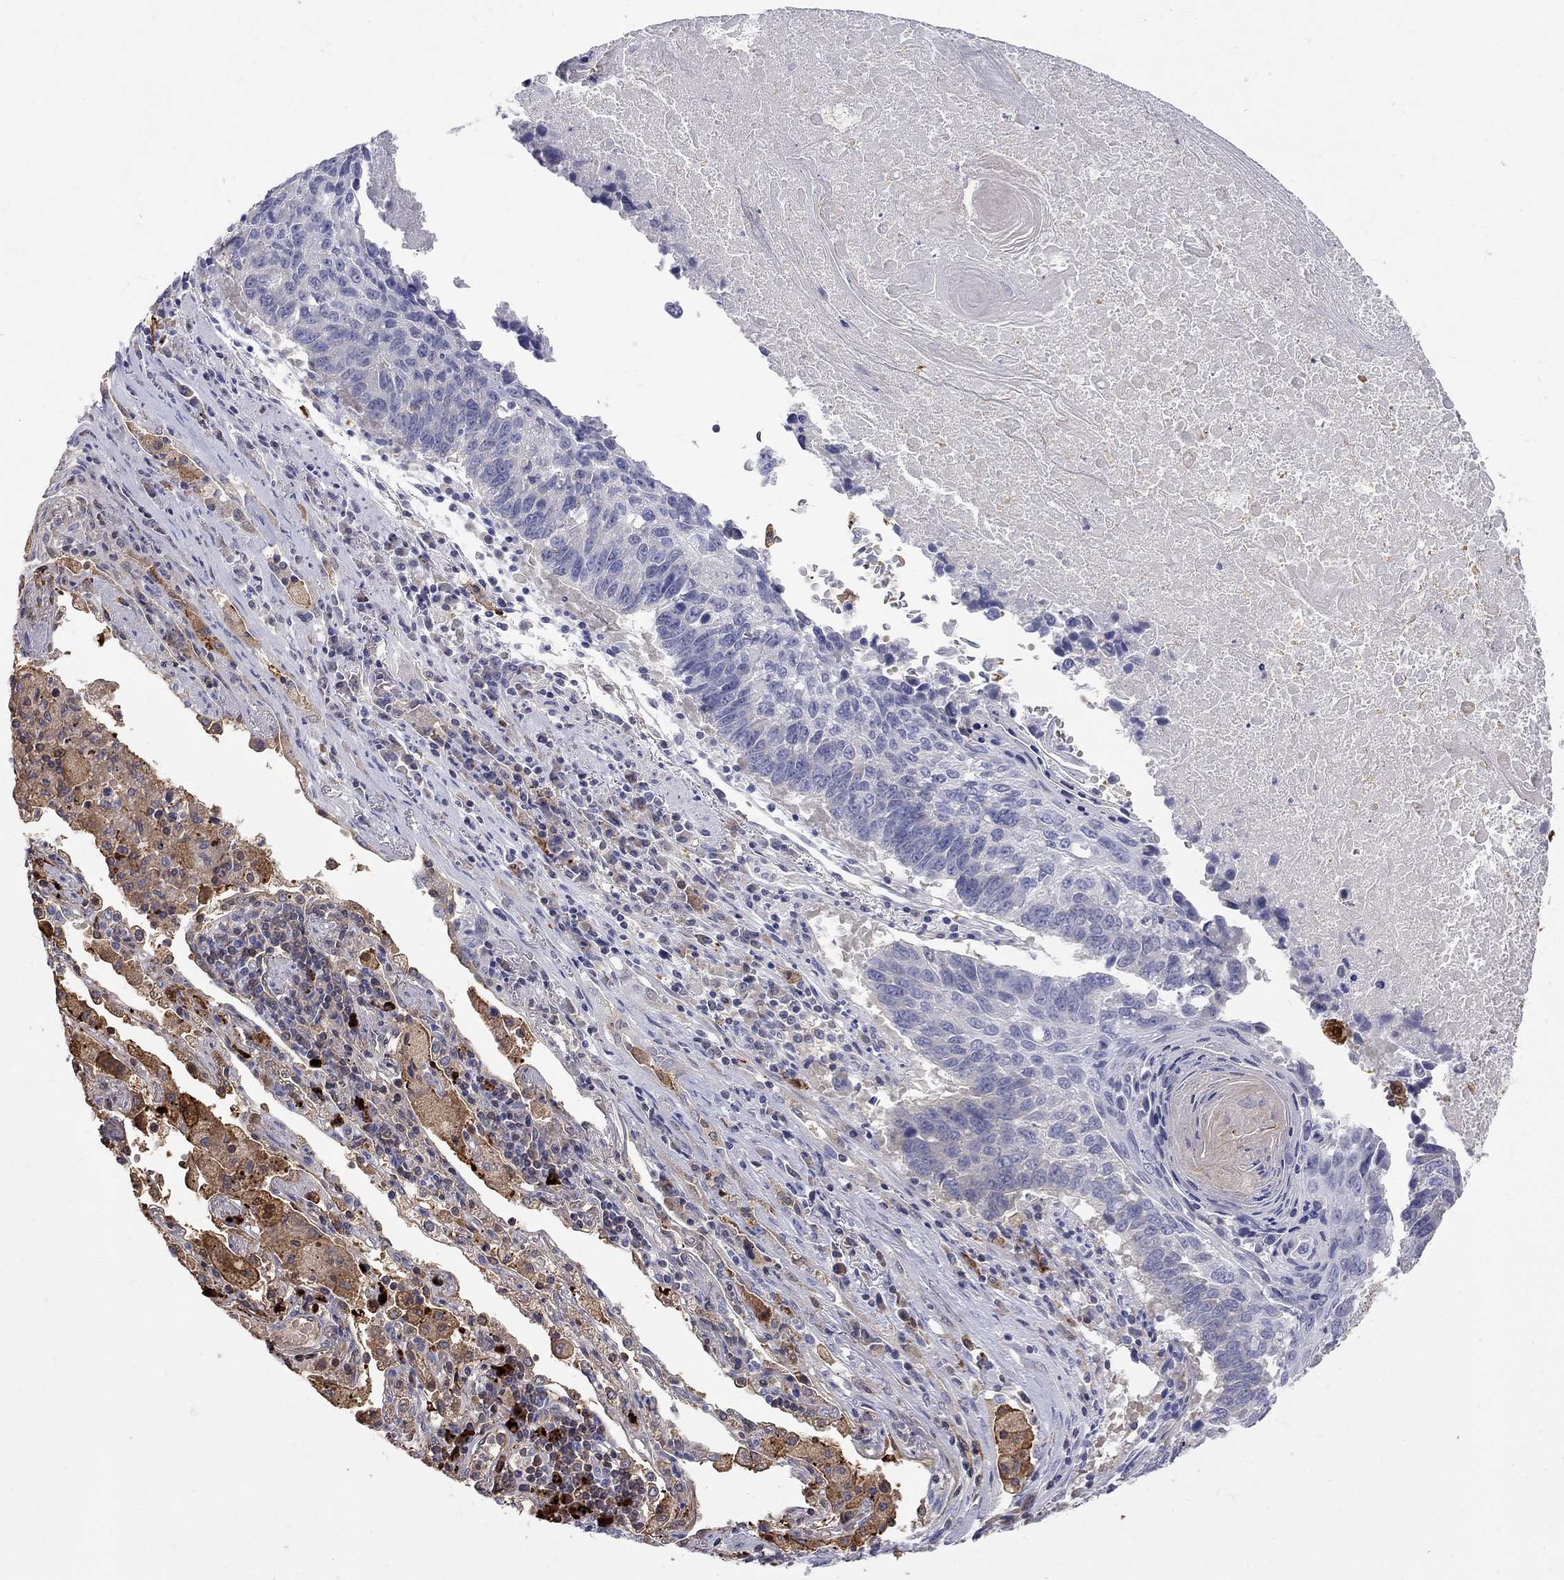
{"staining": {"intensity": "negative", "quantity": "none", "location": "none"}, "tissue": "lung cancer", "cell_type": "Tumor cells", "image_type": "cancer", "snomed": [{"axis": "morphology", "description": "Squamous cell carcinoma, NOS"}, {"axis": "topography", "description": "Lung"}], "caption": "Immunohistochemistry of lung cancer displays no staining in tumor cells.", "gene": "AGER", "patient": {"sex": "male", "age": 73}}